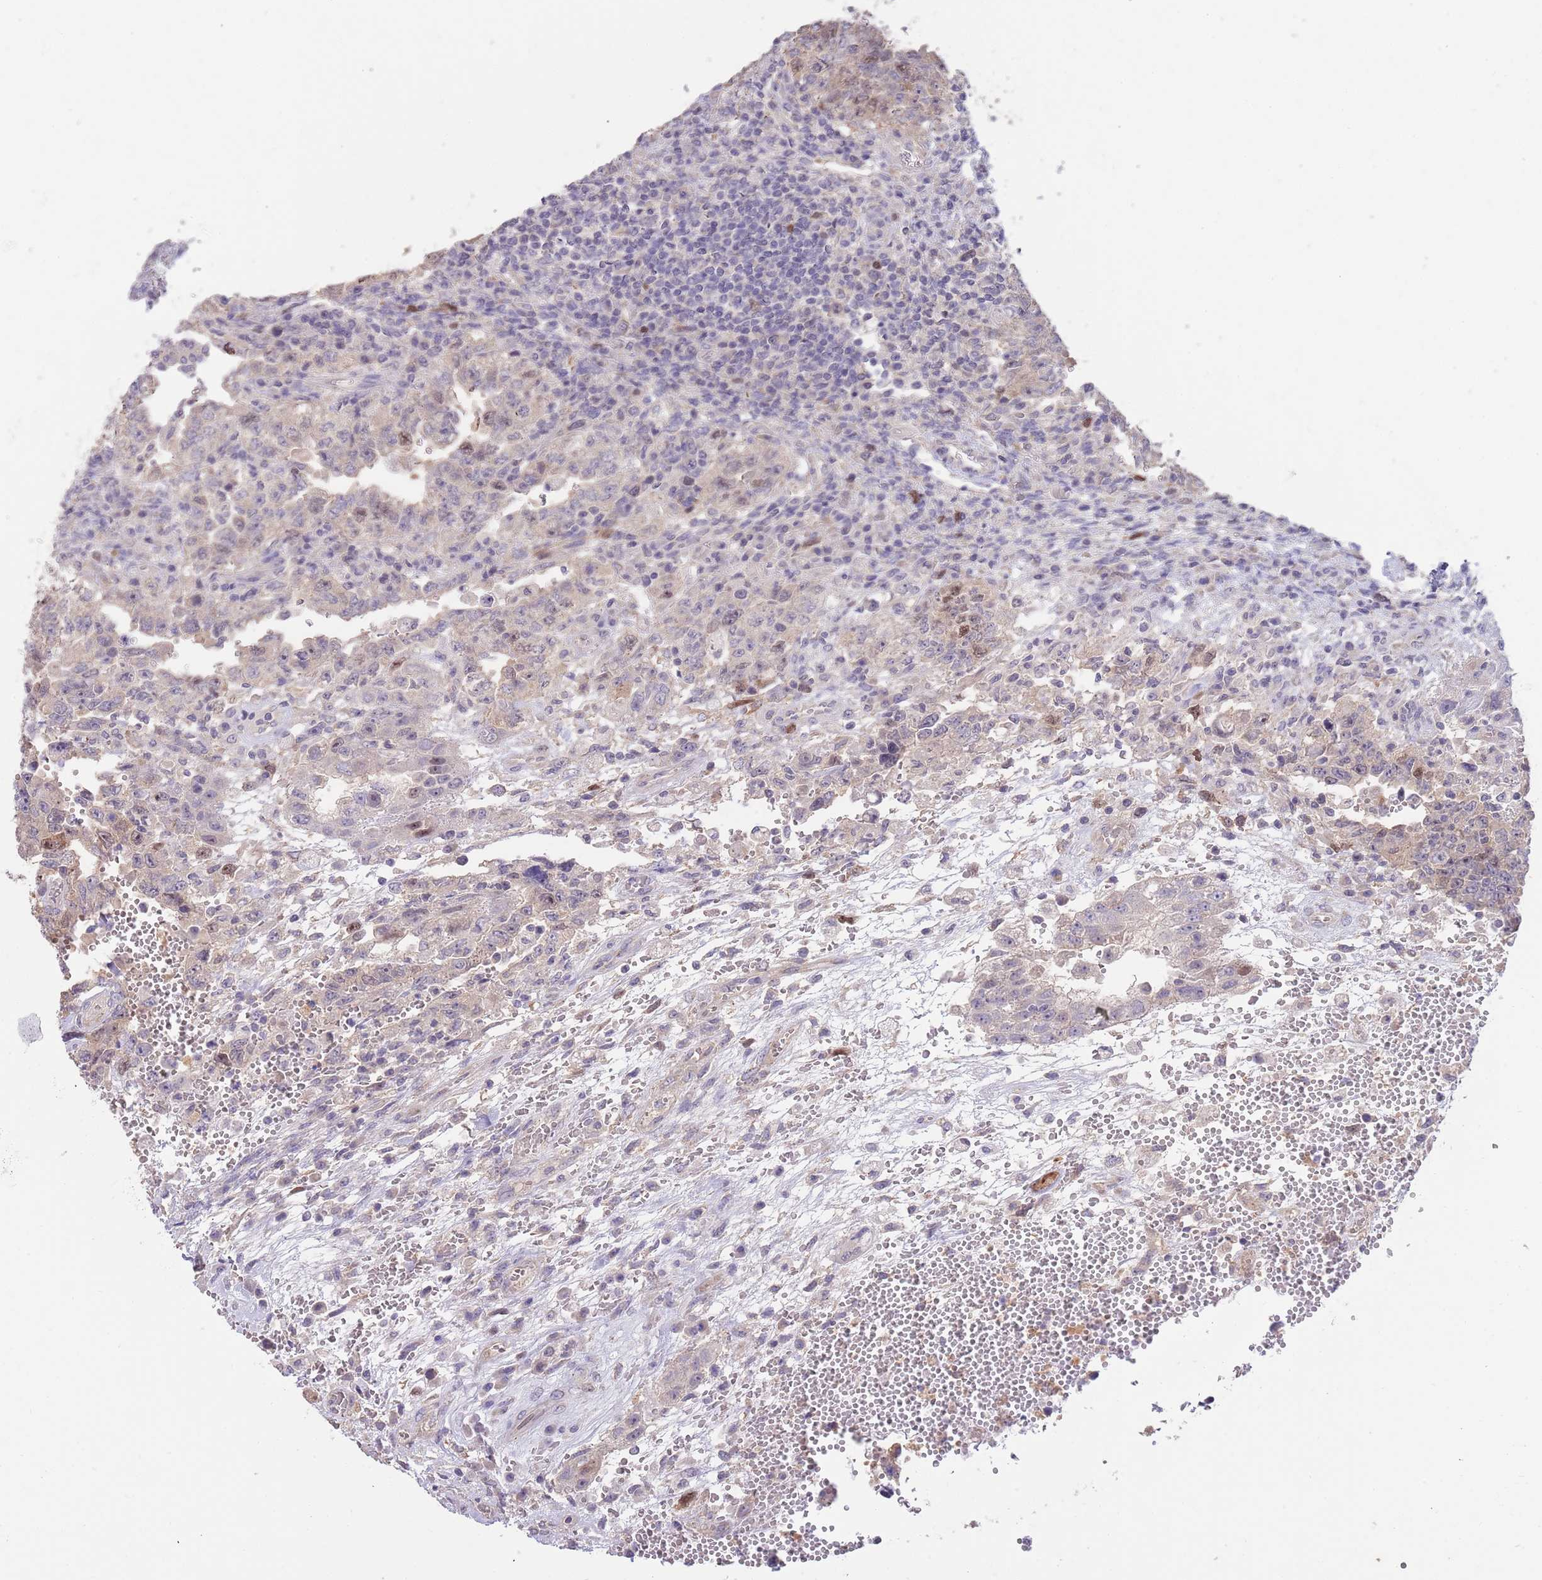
{"staining": {"intensity": "moderate", "quantity": "<25%", "location": "nuclear"}, "tissue": "testis cancer", "cell_type": "Tumor cells", "image_type": "cancer", "snomed": [{"axis": "morphology", "description": "Carcinoma, Embryonal, NOS"}, {"axis": "topography", "description": "Testis"}], "caption": "Protein analysis of testis embryonal carcinoma tissue exhibits moderate nuclear staining in approximately <25% of tumor cells. The staining is performed using DAB brown chromogen to label protein expression. The nuclei are counter-stained blue using hematoxylin.", "gene": "PIMREG", "patient": {"sex": "male", "age": 26}}